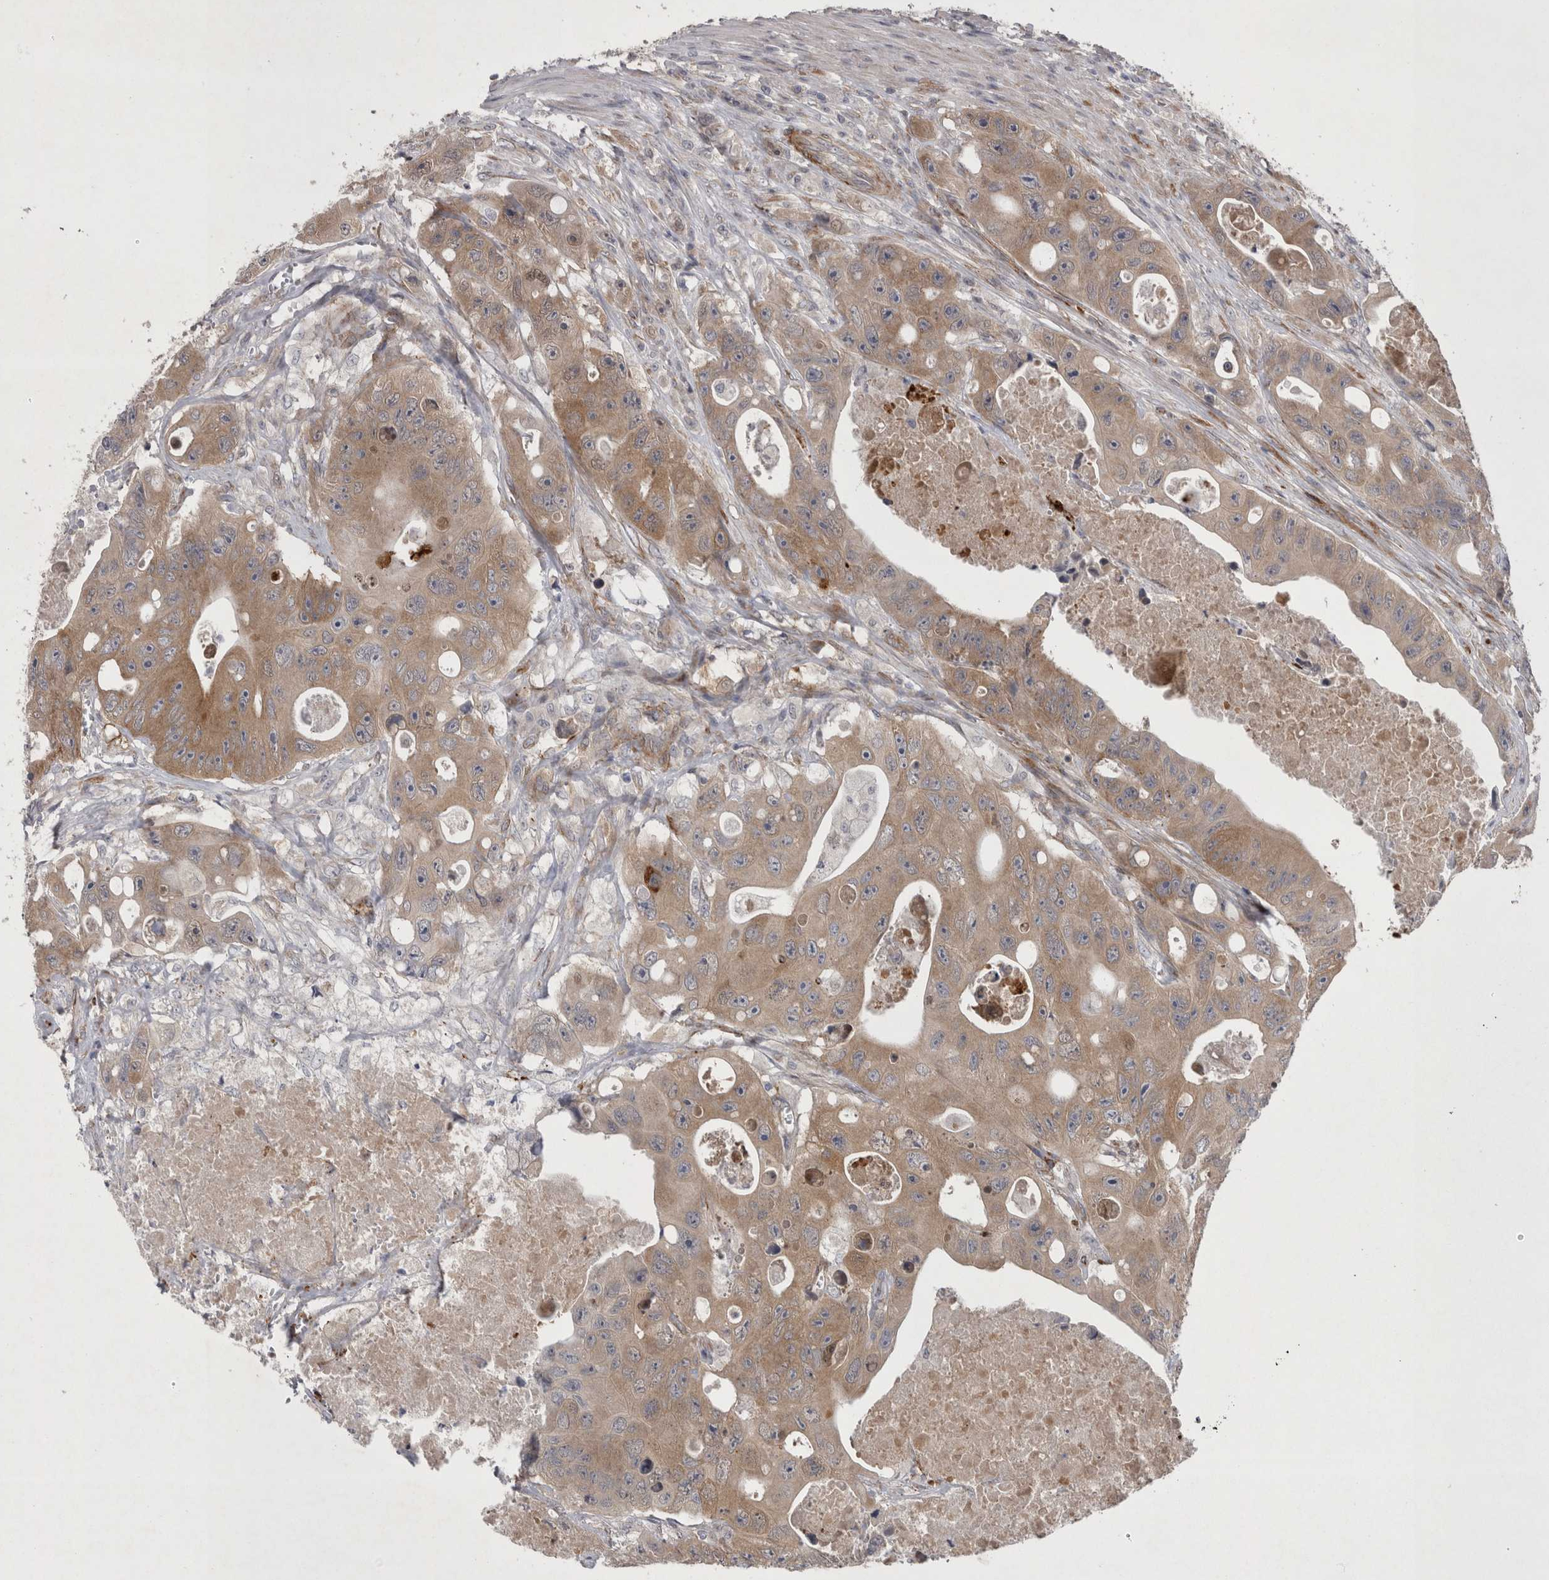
{"staining": {"intensity": "moderate", "quantity": ">75%", "location": "cytoplasmic/membranous"}, "tissue": "colorectal cancer", "cell_type": "Tumor cells", "image_type": "cancer", "snomed": [{"axis": "morphology", "description": "Adenocarcinoma, NOS"}, {"axis": "topography", "description": "Colon"}], "caption": "This histopathology image shows colorectal adenocarcinoma stained with immunohistochemistry (IHC) to label a protein in brown. The cytoplasmic/membranous of tumor cells show moderate positivity for the protein. Nuclei are counter-stained blue.", "gene": "DDX6", "patient": {"sex": "female", "age": 46}}